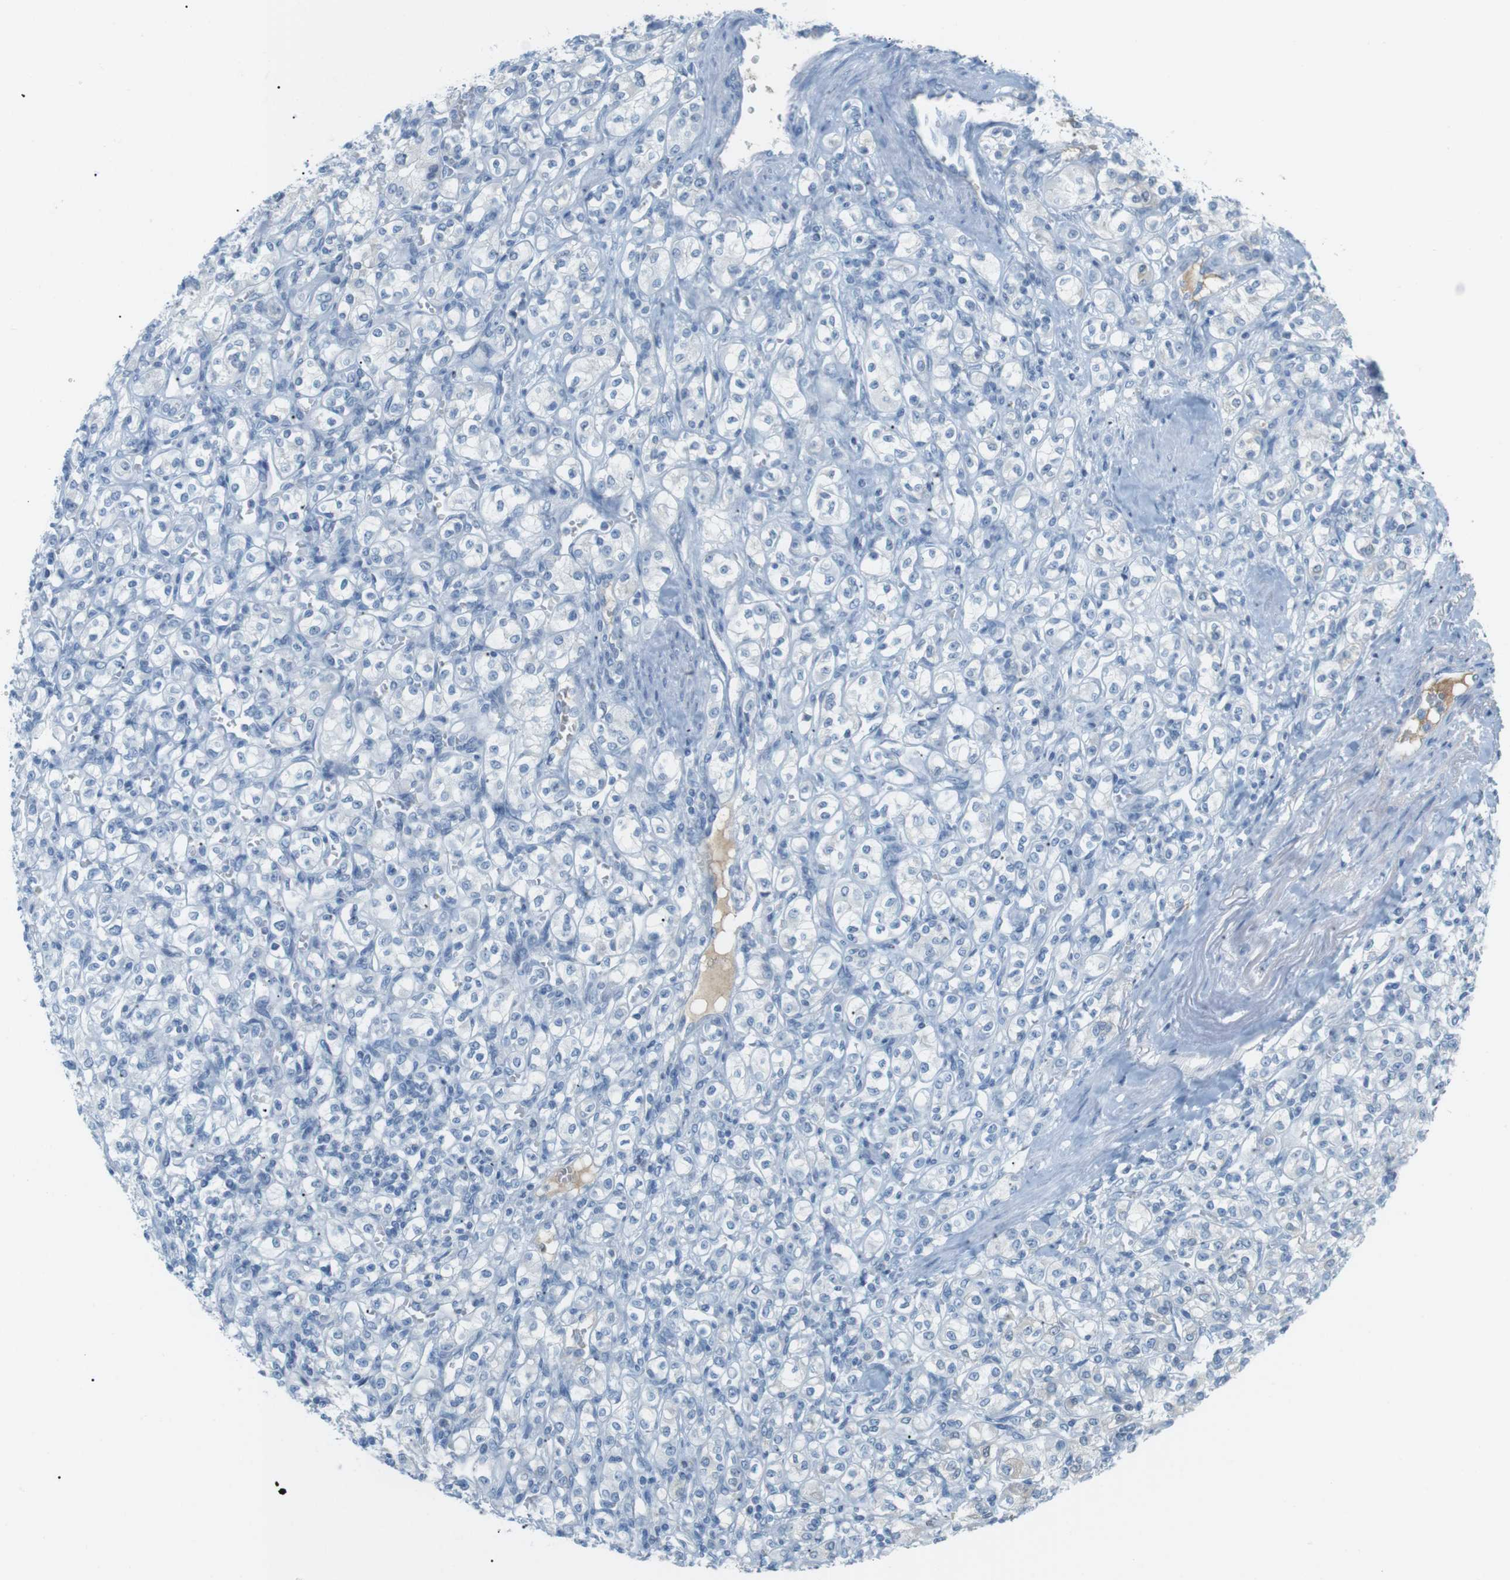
{"staining": {"intensity": "negative", "quantity": "none", "location": "none"}, "tissue": "renal cancer", "cell_type": "Tumor cells", "image_type": "cancer", "snomed": [{"axis": "morphology", "description": "Adenocarcinoma, NOS"}, {"axis": "topography", "description": "Kidney"}], "caption": "An image of human adenocarcinoma (renal) is negative for staining in tumor cells.", "gene": "AZGP1", "patient": {"sex": "male", "age": 77}}